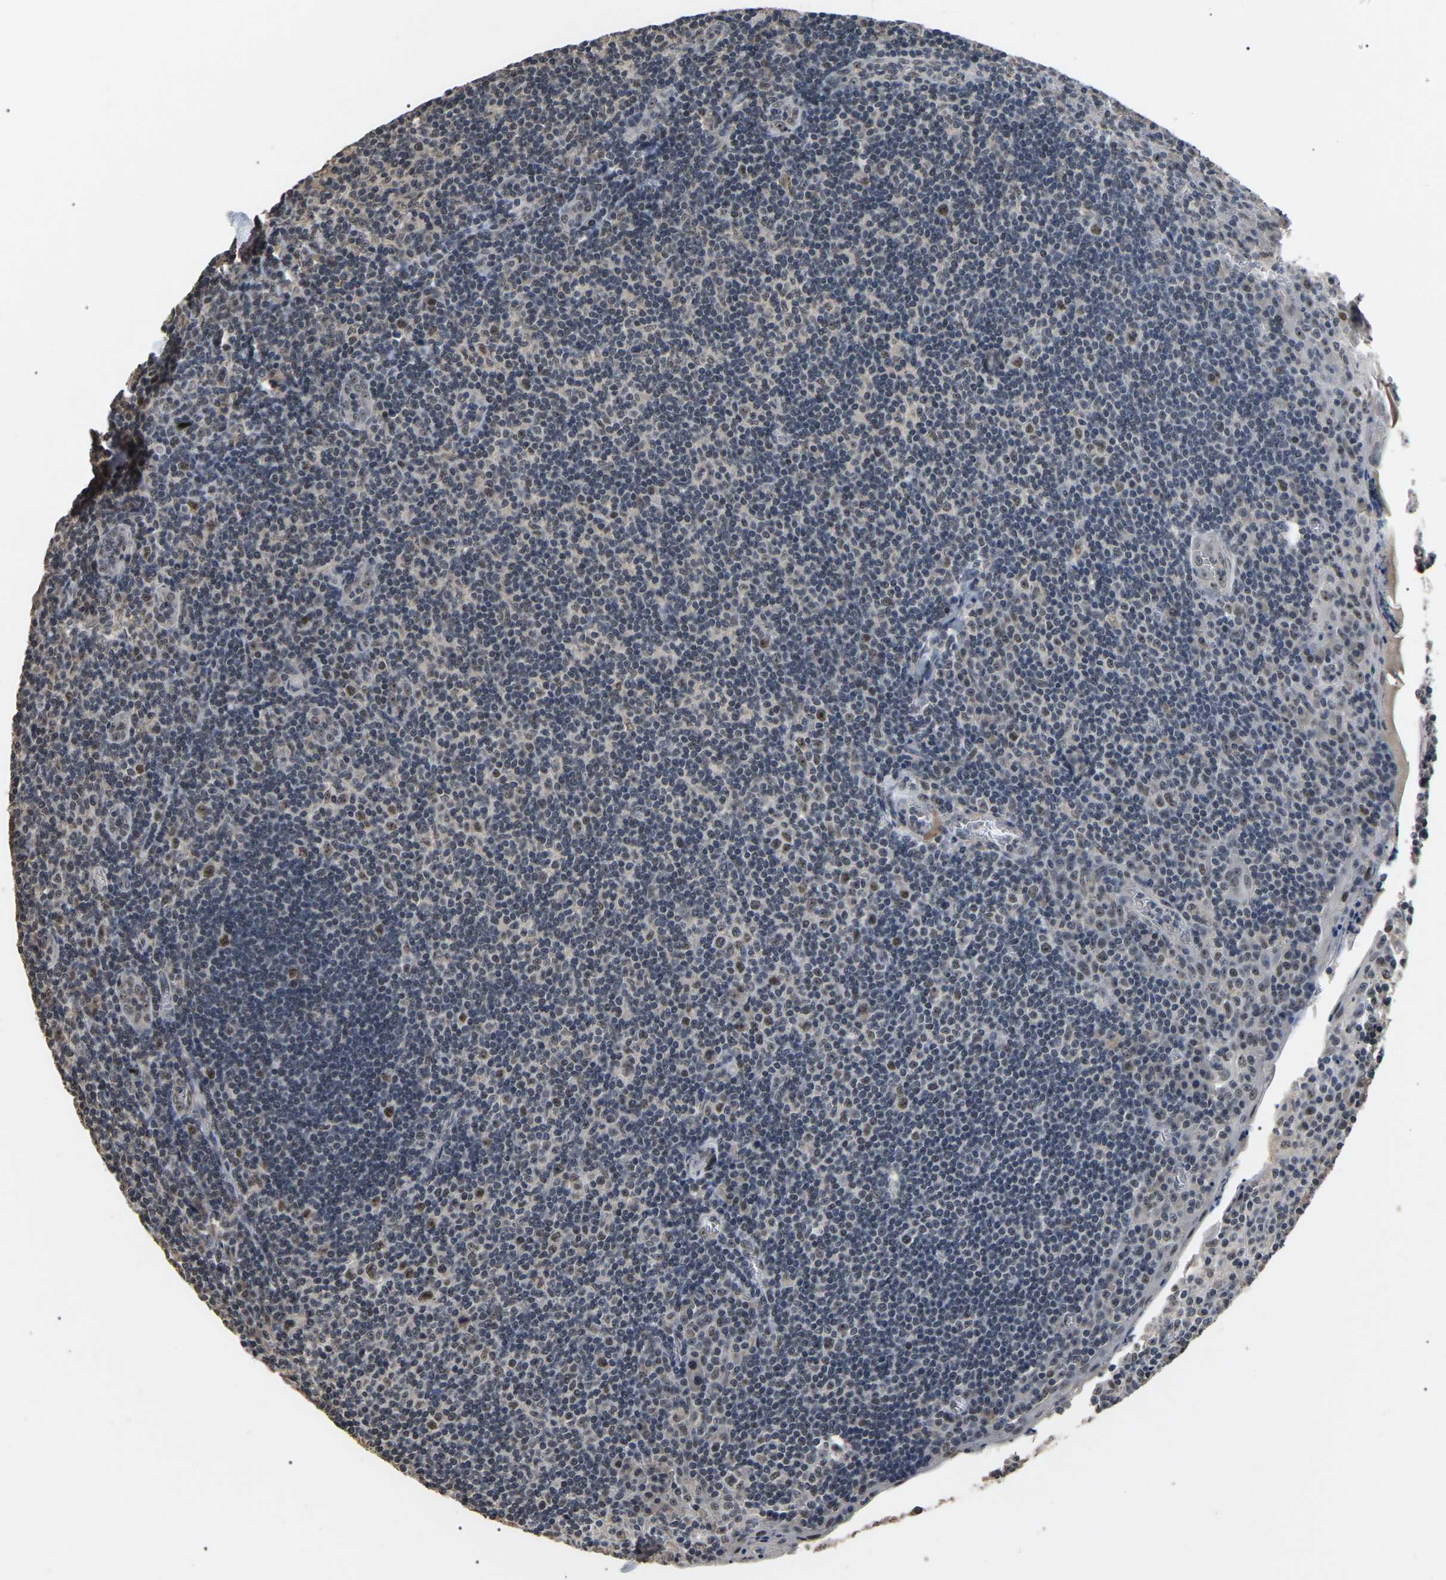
{"staining": {"intensity": "weak", "quantity": "25%-75%", "location": "nuclear"}, "tissue": "tonsil", "cell_type": "Germinal center cells", "image_type": "normal", "snomed": [{"axis": "morphology", "description": "Normal tissue, NOS"}, {"axis": "topography", "description": "Tonsil"}], "caption": "High-magnification brightfield microscopy of unremarkable tonsil stained with DAB (brown) and counterstained with hematoxylin (blue). germinal center cells exhibit weak nuclear positivity is appreciated in about25%-75% of cells.", "gene": "PPM1E", "patient": {"sex": "male", "age": 37}}